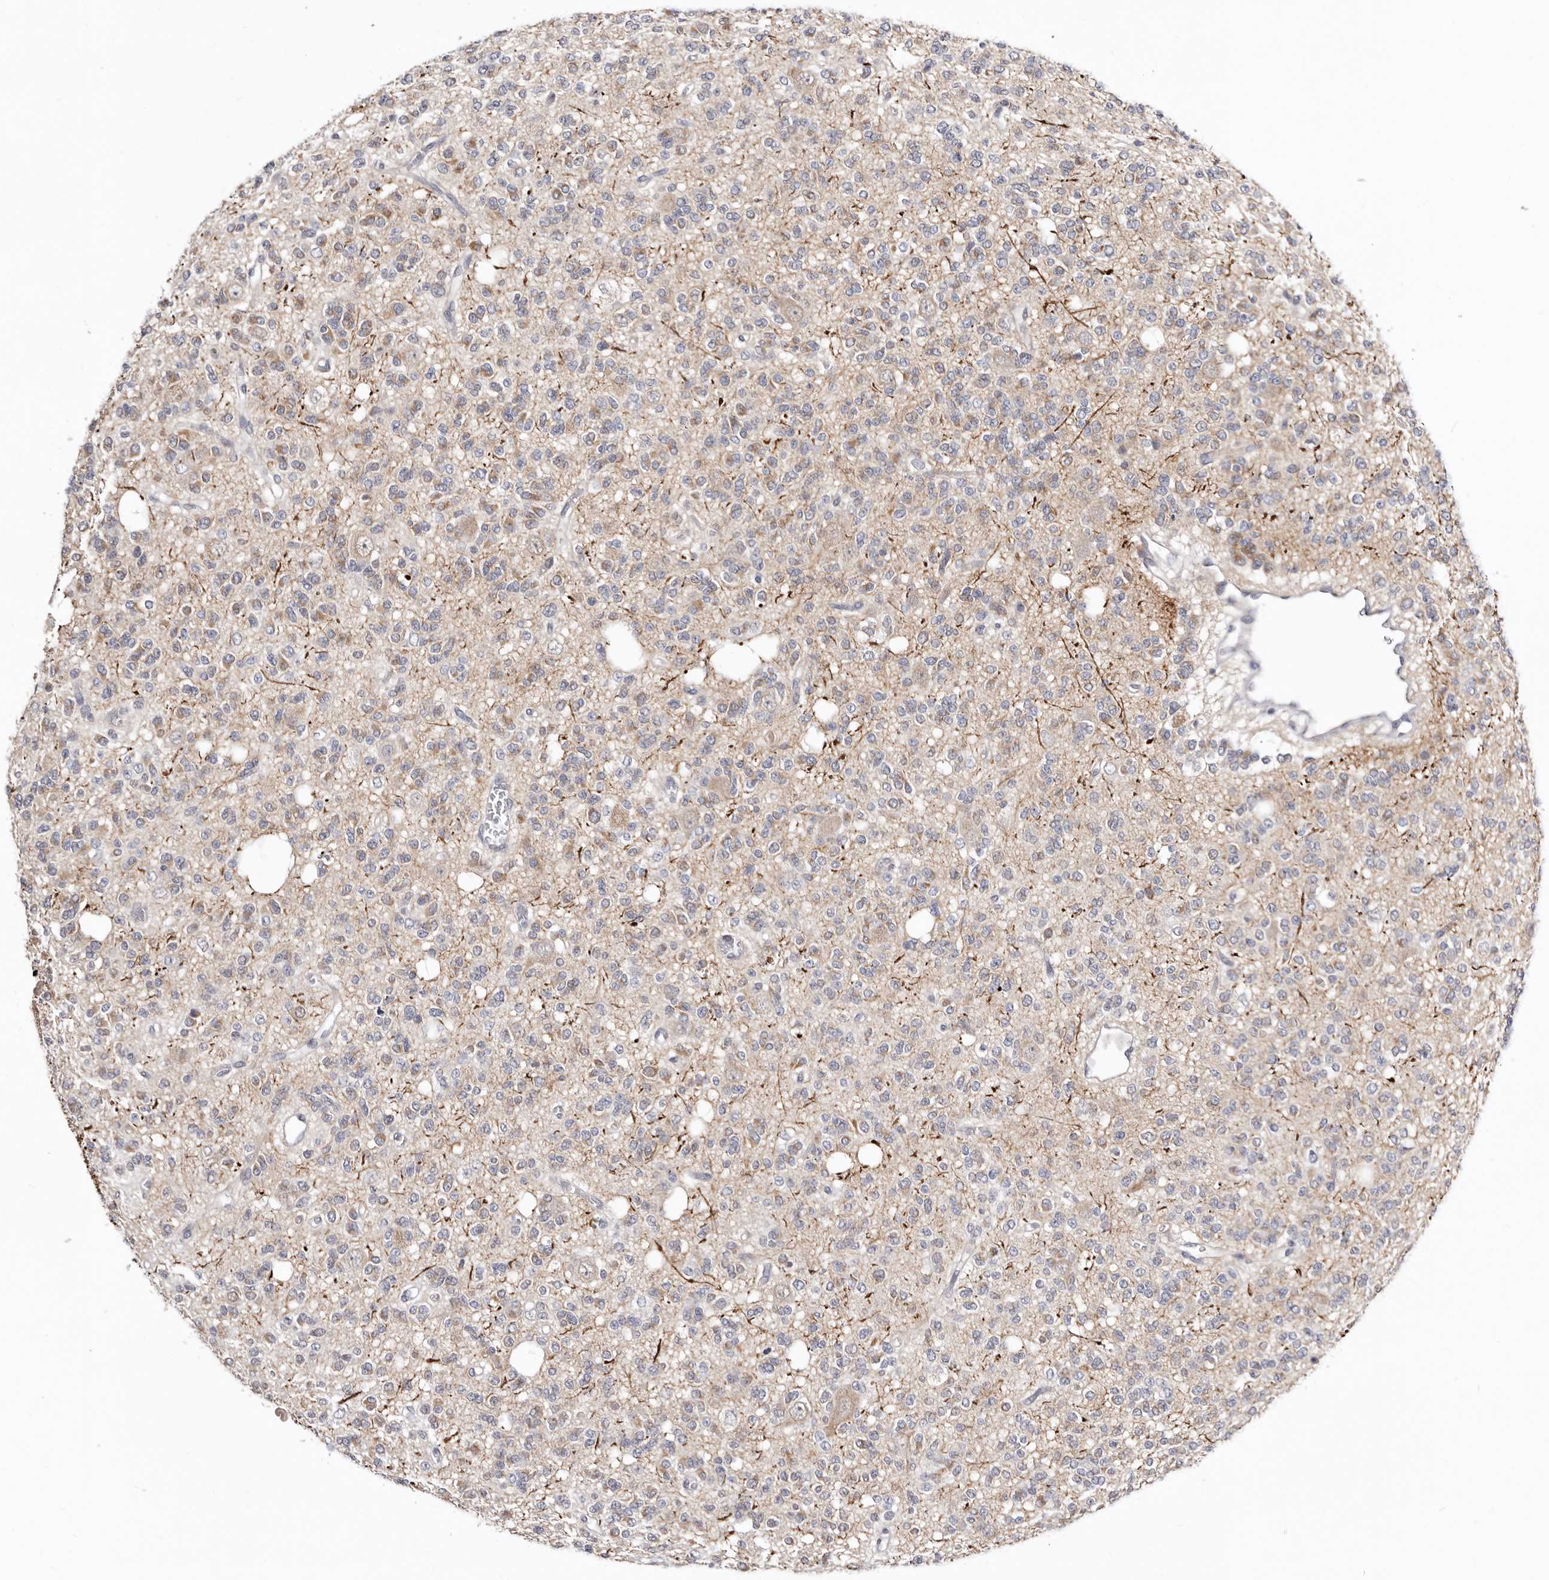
{"staining": {"intensity": "negative", "quantity": "none", "location": "none"}, "tissue": "glioma", "cell_type": "Tumor cells", "image_type": "cancer", "snomed": [{"axis": "morphology", "description": "Glioma, malignant, Low grade"}, {"axis": "topography", "description": "Brain"}], "caption": "Immunohistochemistry (IHC) histopathology image of glioma stained for a protein (brown), which exhibits no positivity in tumor cells. Brightfield microscopy of IHC stained with DAB (3,3'-diaminobenzidine) (brown) and hematoxylin (blue), captured at high magnification.", "gene": "KLHL4", "patient": {"sex": "male", "age": 38}}